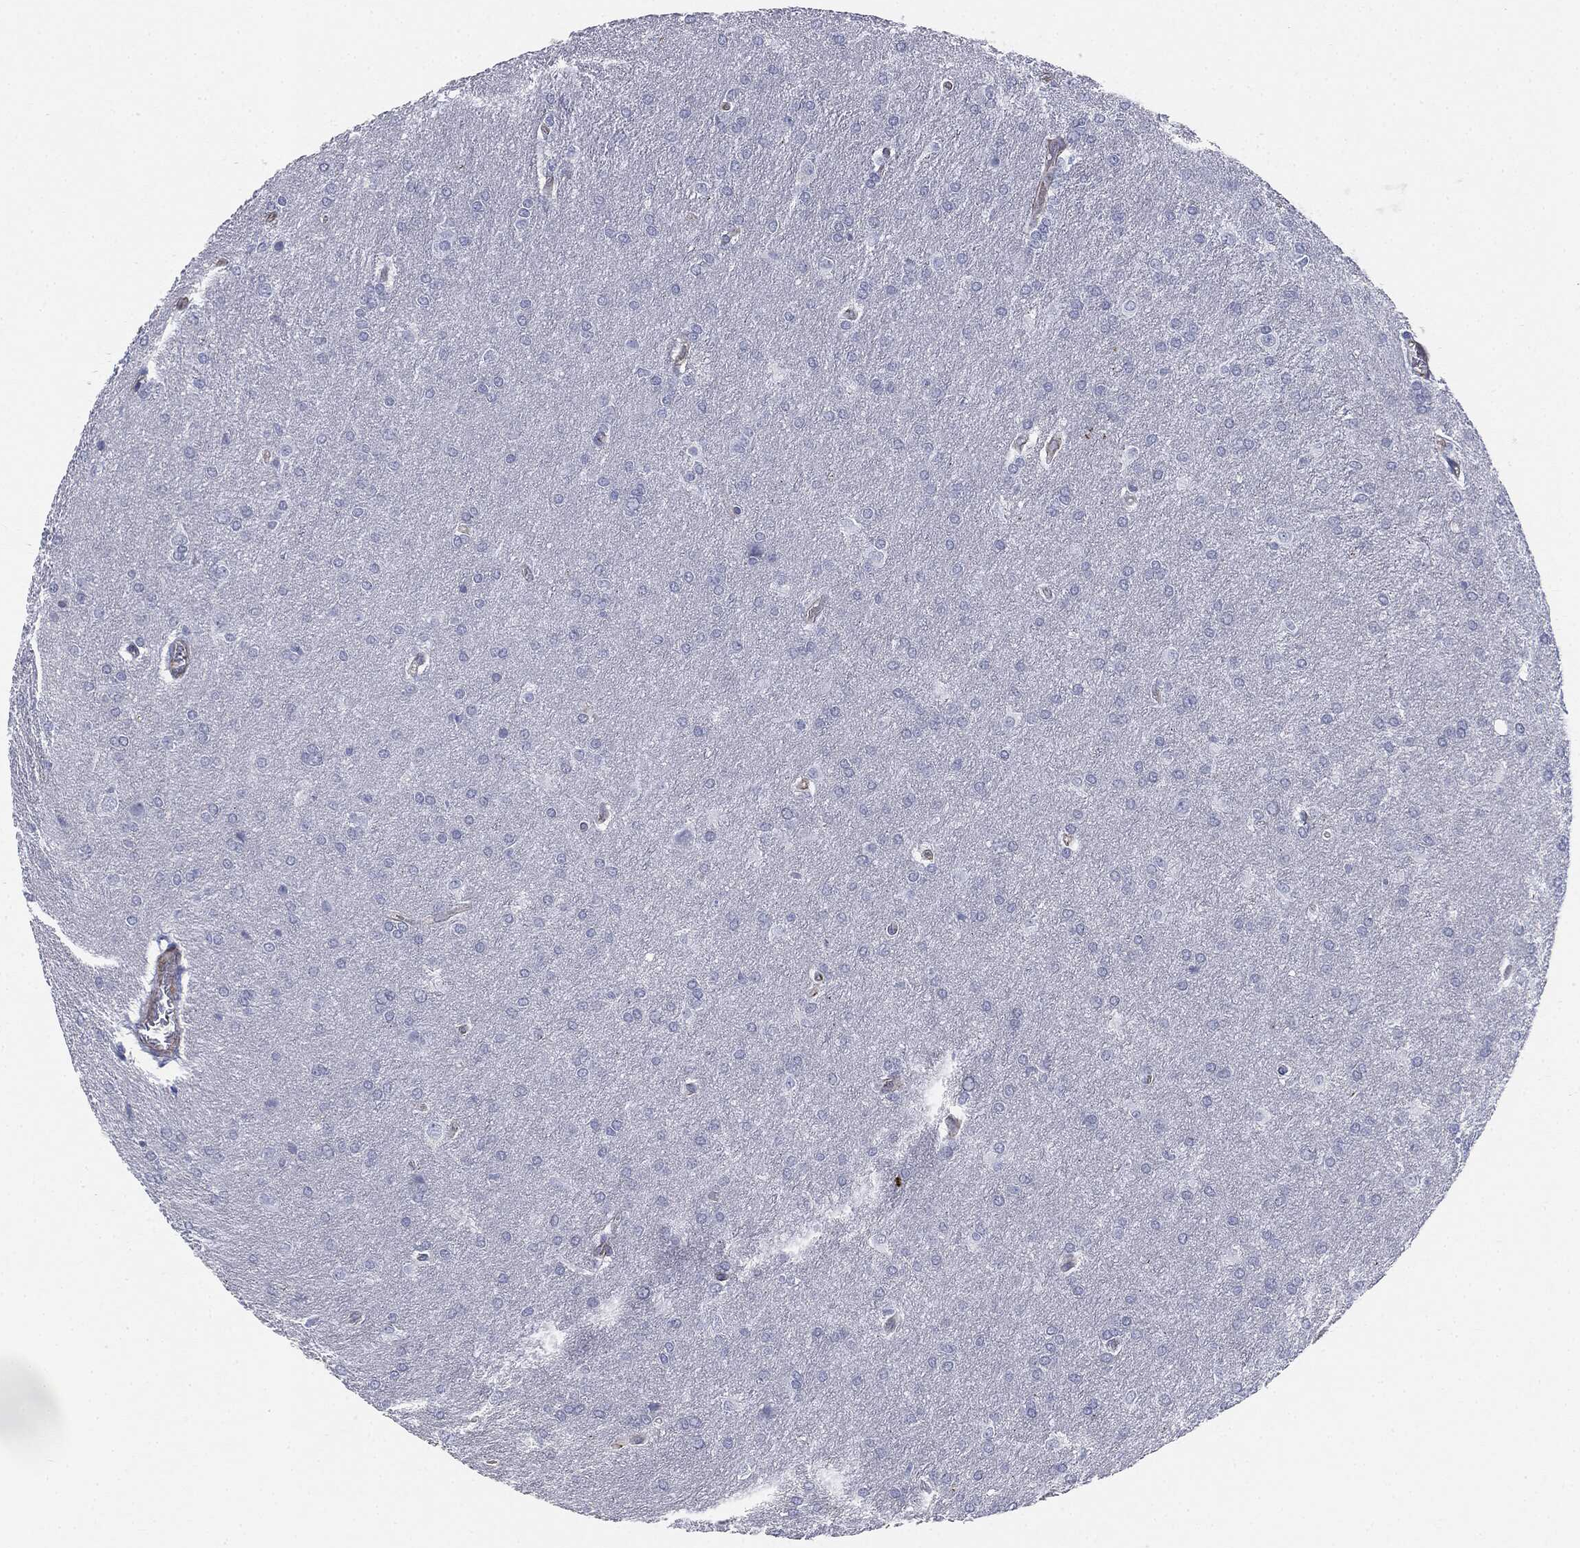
{"staining": {"intensity": "negative", "quantity": "none", "location": "none"}, "tissue": "glioma", "cell_type": "Tumor cells", "image_type": "cancer", "snomed": [{"axis": "morphology", "description": "Glioma, malignant, Low grade"}, {"axis": "topography", "description": "Brain"}], "caption": "Immunohistochemistry (IHC) micrograph of neoplastic tissue: glioma stained with DAB demonstrates no significant protein expression in tumor cells.", "gene": "MUC5AC", "patient": {"sex": "female", "age": 32}}